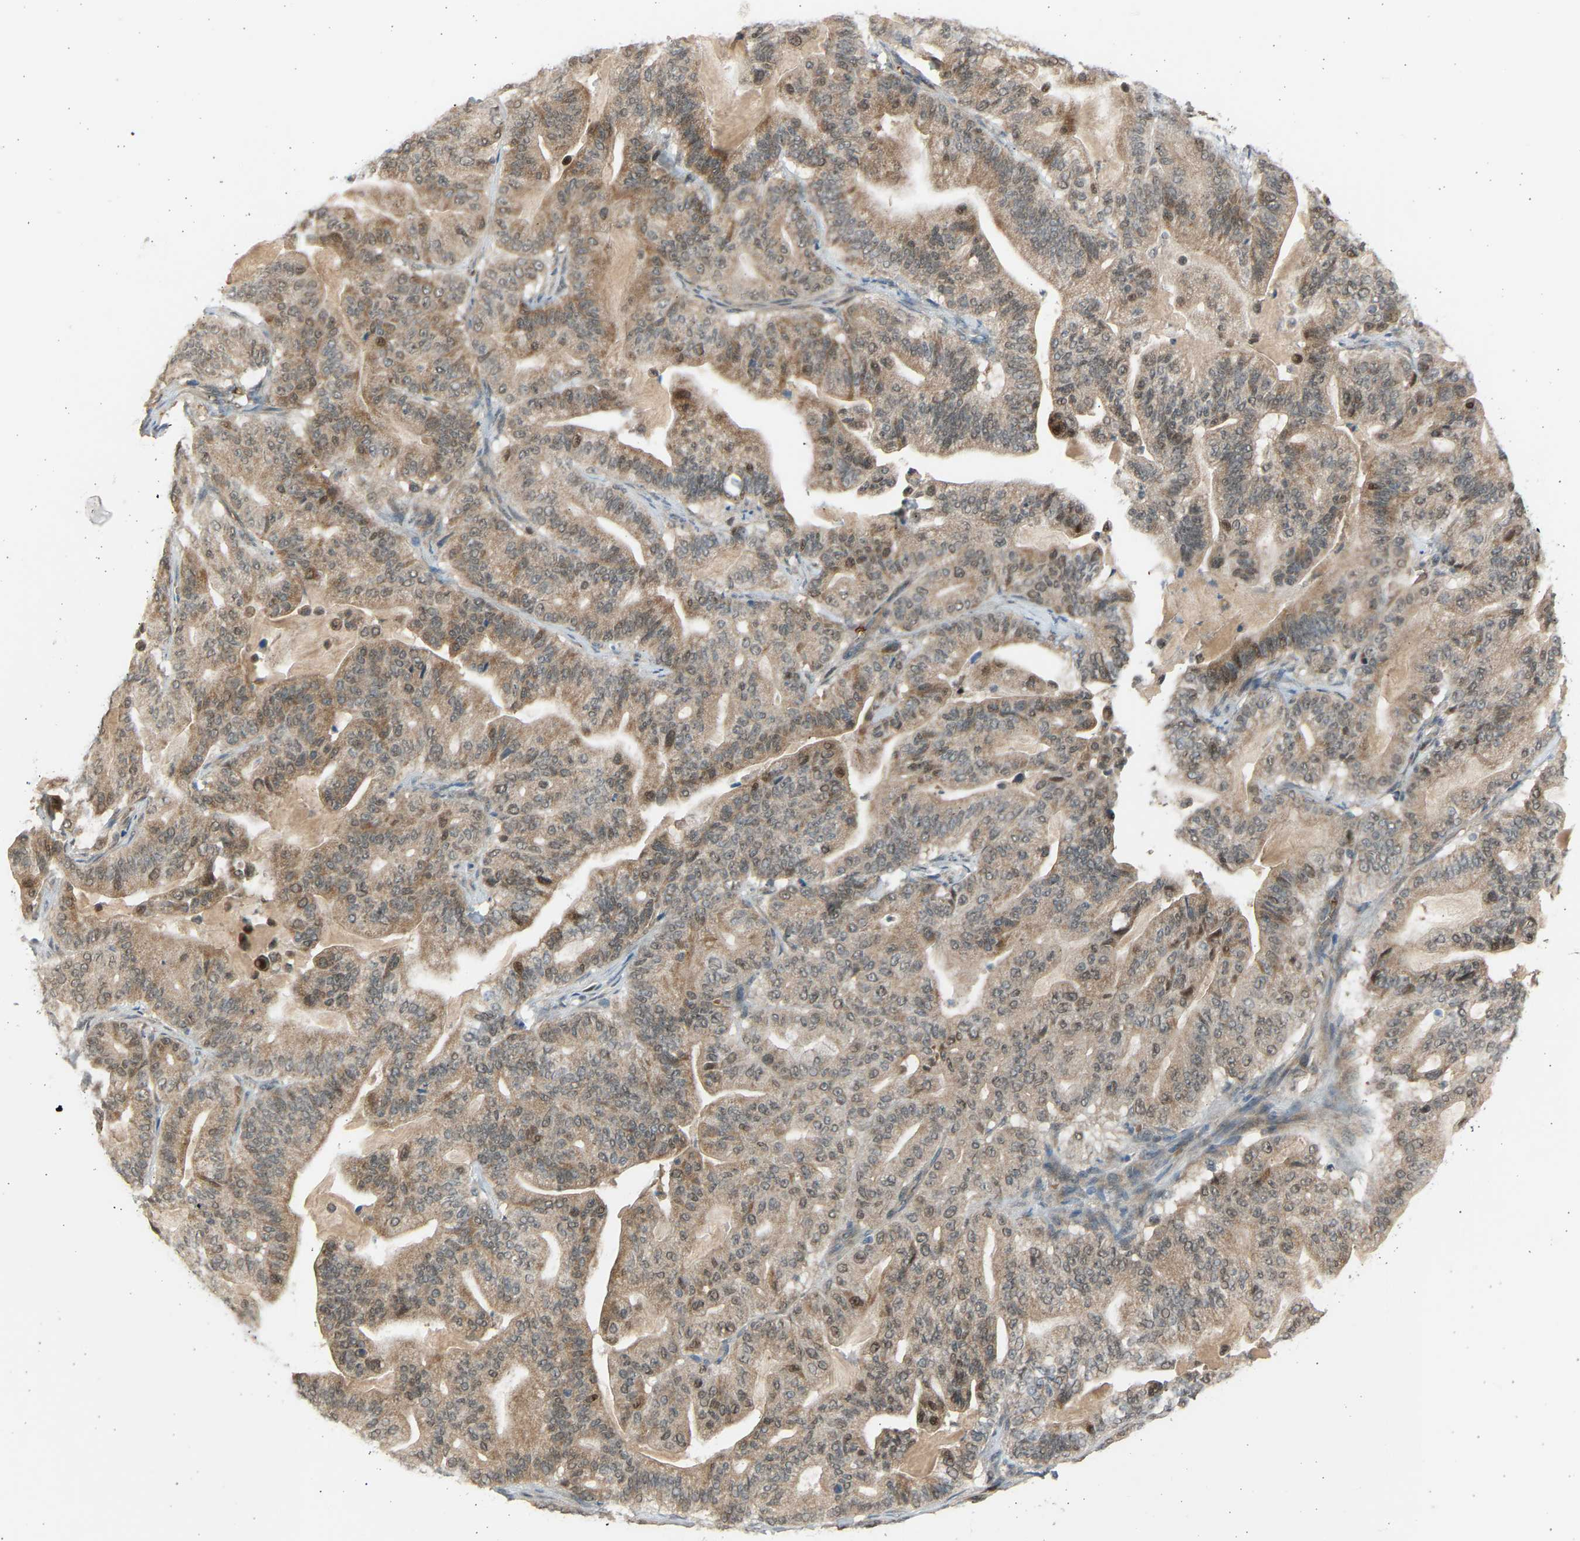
{"staining": {"intensity": "moderate", "quantity": ">75%", "location": "cytoplasmic/membranous,nuclear"}, "tissue": "pancreatic cancer", "cell_type": "Tumor cells", "image_type": "cancer", "snomed": [{"axis": "morphology", "description": "Adenocarcinoma, NOS"}, {"axis": "topography", "description": "Pancreas"}], "caption": "Pancreatic cancer tissue reveals moderate cytoplasmic/membranous and nuclear staining in about >75% of tumor cells", "gene": "BIRC2", "patient": {"sex": "male", "age": 63}}